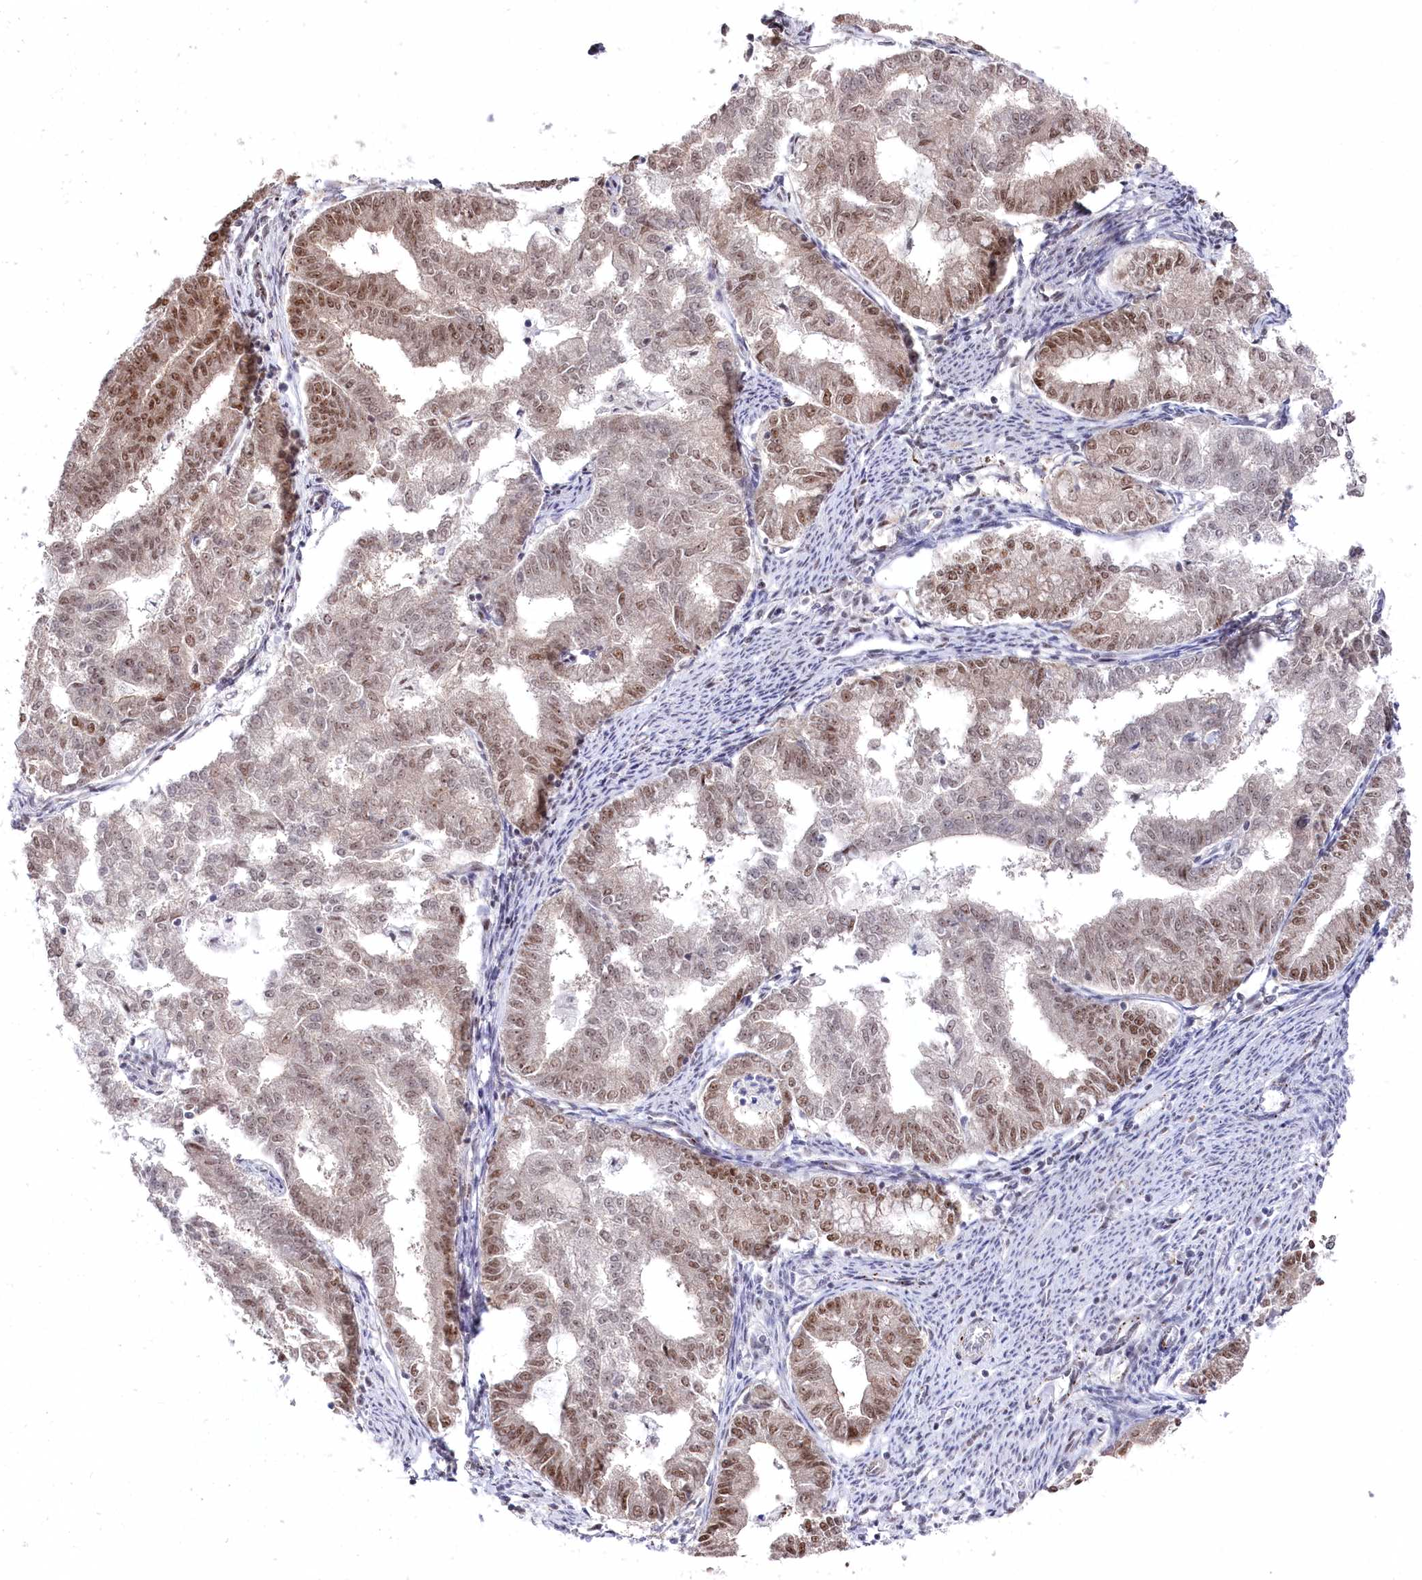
{"staining": {"intensity": "moderate", "quantity": ">75%", "location": "nuclear"}, "tissue": "endometrial cancer", "cell_type": "Tumor cells", "image_type": "cancer", "snomed": [{"axis": "morphology", "description": "Adenocarcinoma, NOS"}, {"axis": "topography", "description": "Endometrium"}], "caption": "An IHC micrograph of tumor tissue is shown. Protein staining in brown labels moderate nuclear positivity in endometrial cancer within tumor cells.", "gene": "POLR2H", "patient": {"sex": "female", "age": 79}}